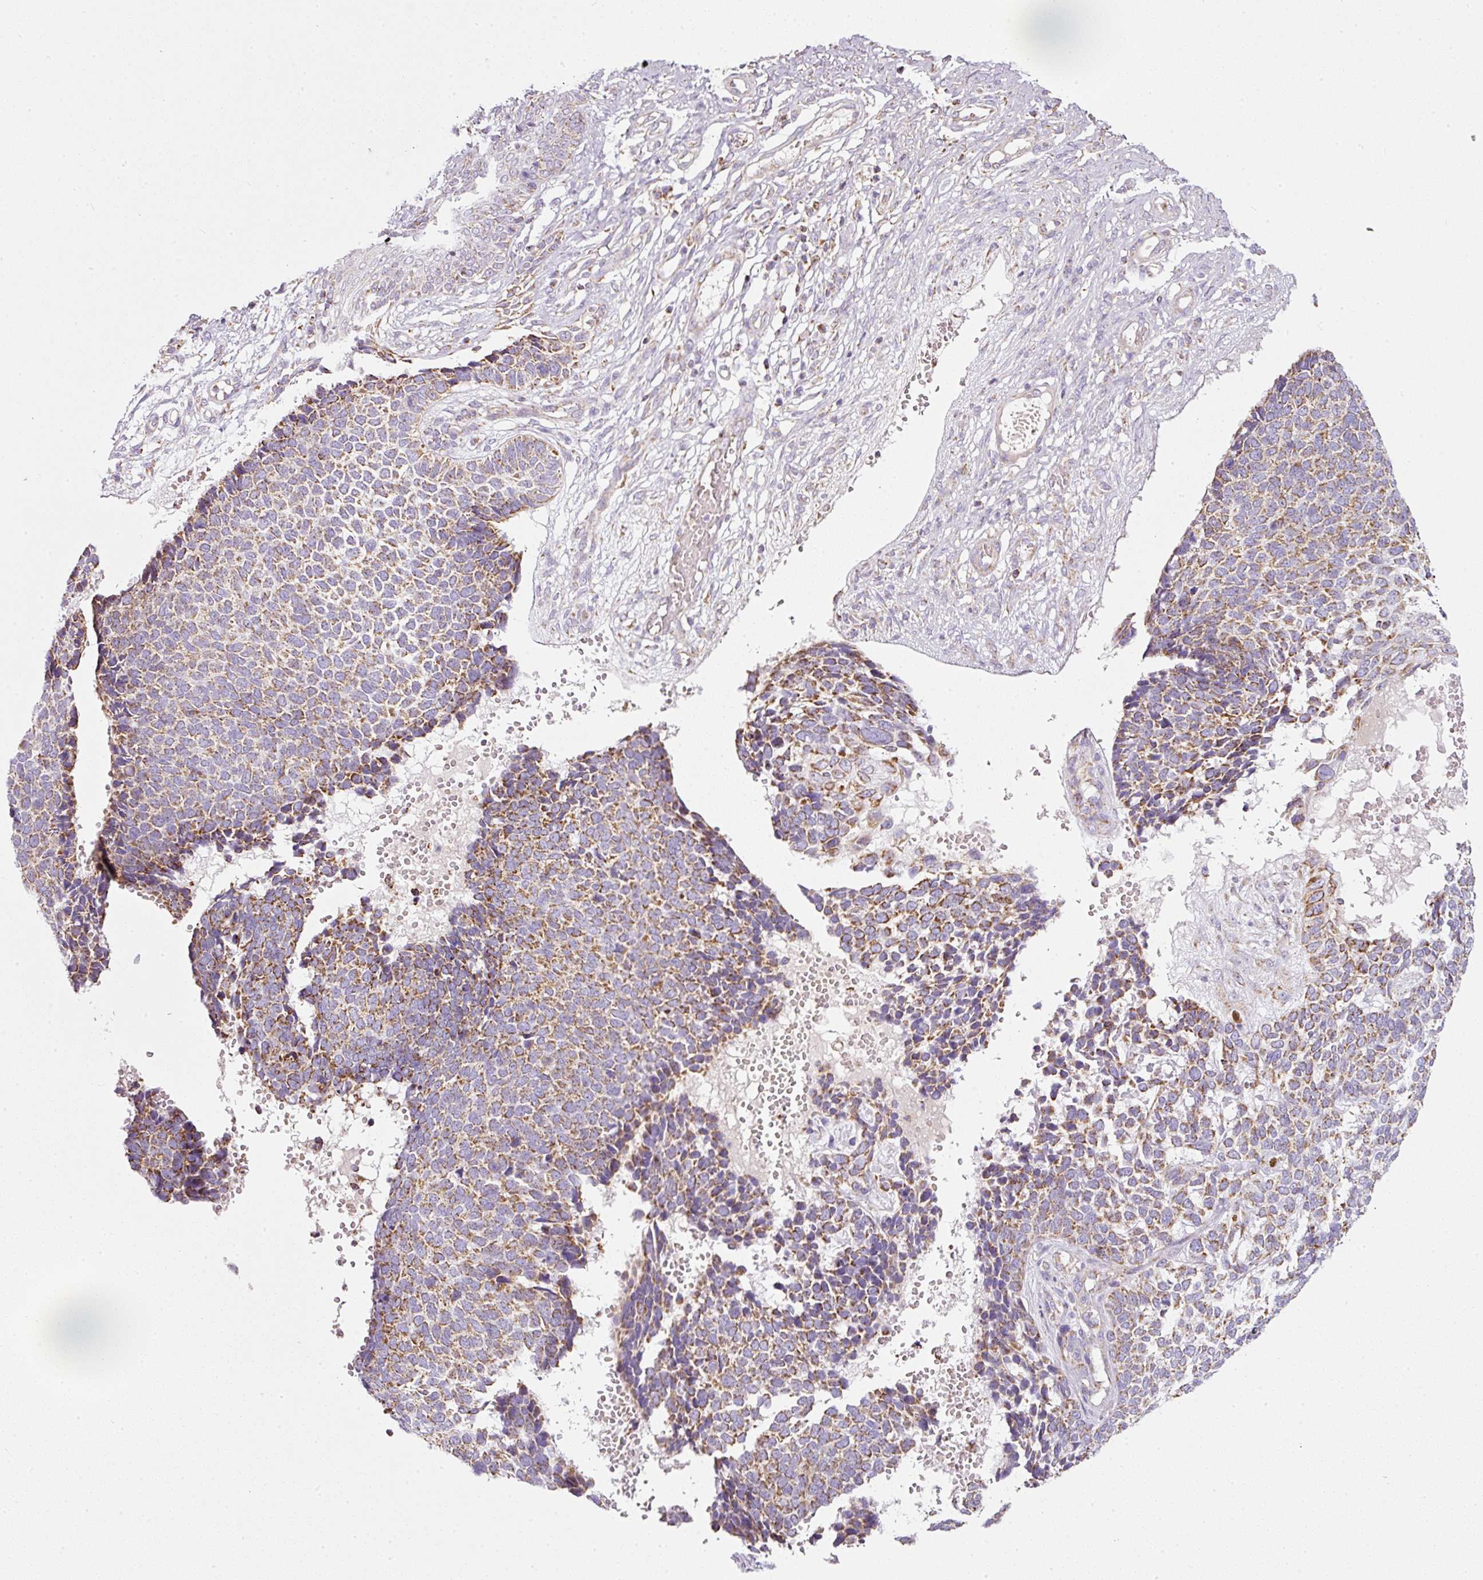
{"staining": {"intensity": "moderate", "quantity": ">75%", "location": "cytoplasmic/membranous"}, "tissue": "skin cancer", "cell_type": "Tumor cells", "image_type": "cancer", "snomed": [{"axis": "morphology", "description": "Basal cell carcinoma"}, {"axis": "topography", "description": "Skin"}], "caption": "Immunohistochemistry histopathology image of neoplastic tissue: human skin cancer stained using IHC reveals medium levels of moderate protein expression localized specifically in the cytoplasmic/membranous of tumor cells, appearing as a cytoplasmic/membranous brown color.", "gene": "SDHA", "patient": {"sex": "female", "age": 84}}